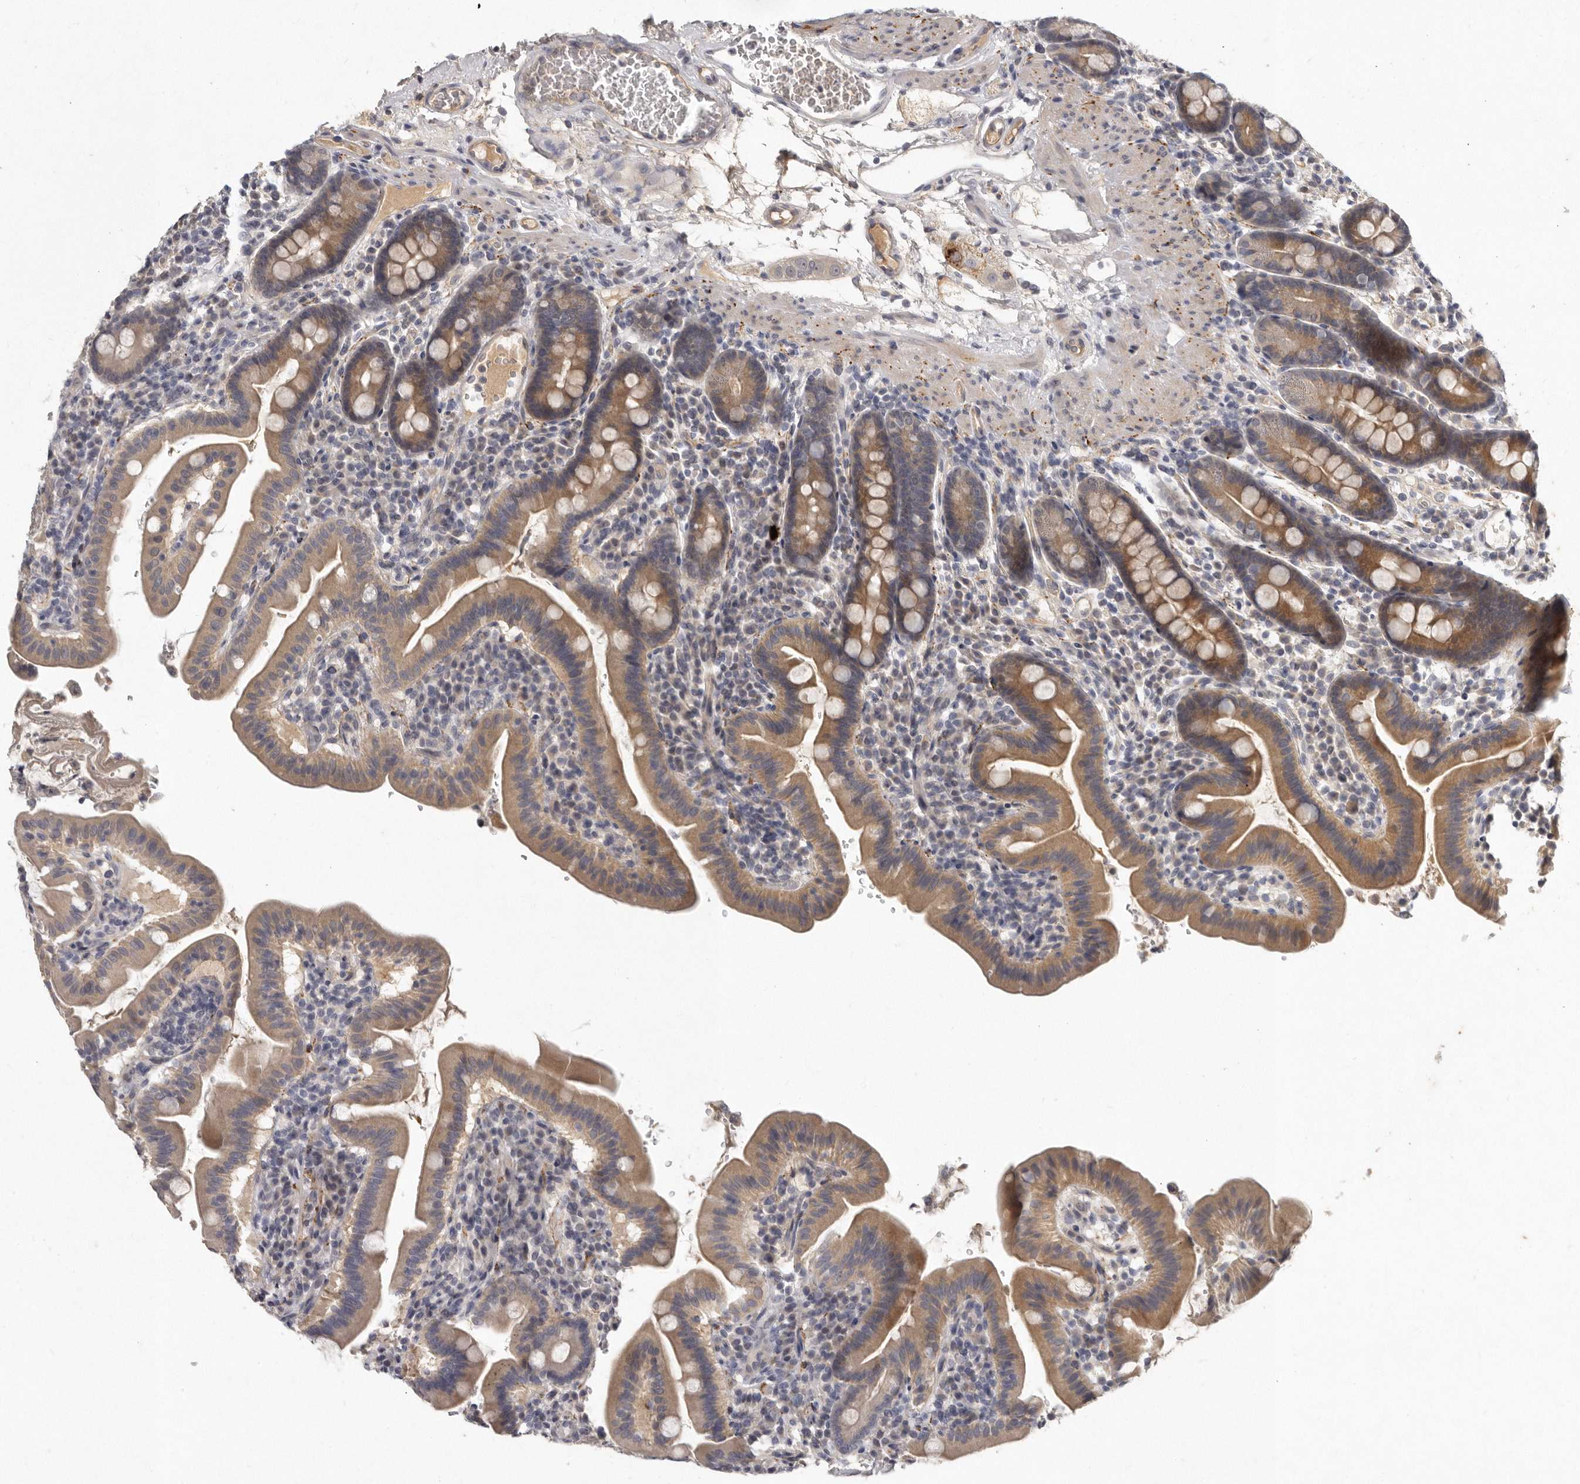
{"staining": {"intensity": "moderate", "quantity": "25%-75%", "location": "cytoplasmic/membranous"}, "tissue": "duodenum", "cell_type": "Glandular cells", "image_type": "normal", "snomed": [{"axis": "morphology", "description": "Normal tissue, NOS"}, {"axis": "morphology", "description": "Adenocarcinoma, NOS"}, {"axis": "topography", "description": "Pancreas"}, {"axis": "topography", "description": "Duodenum"}], "caption": "This is an image of immunohistochemistry staining of normal duodenum, which shows moderate expression in the cytoplasmic/membranous of glandular cells.", "gene": "SLC22A1", "patient": {"sex": "male", "age": 50}}